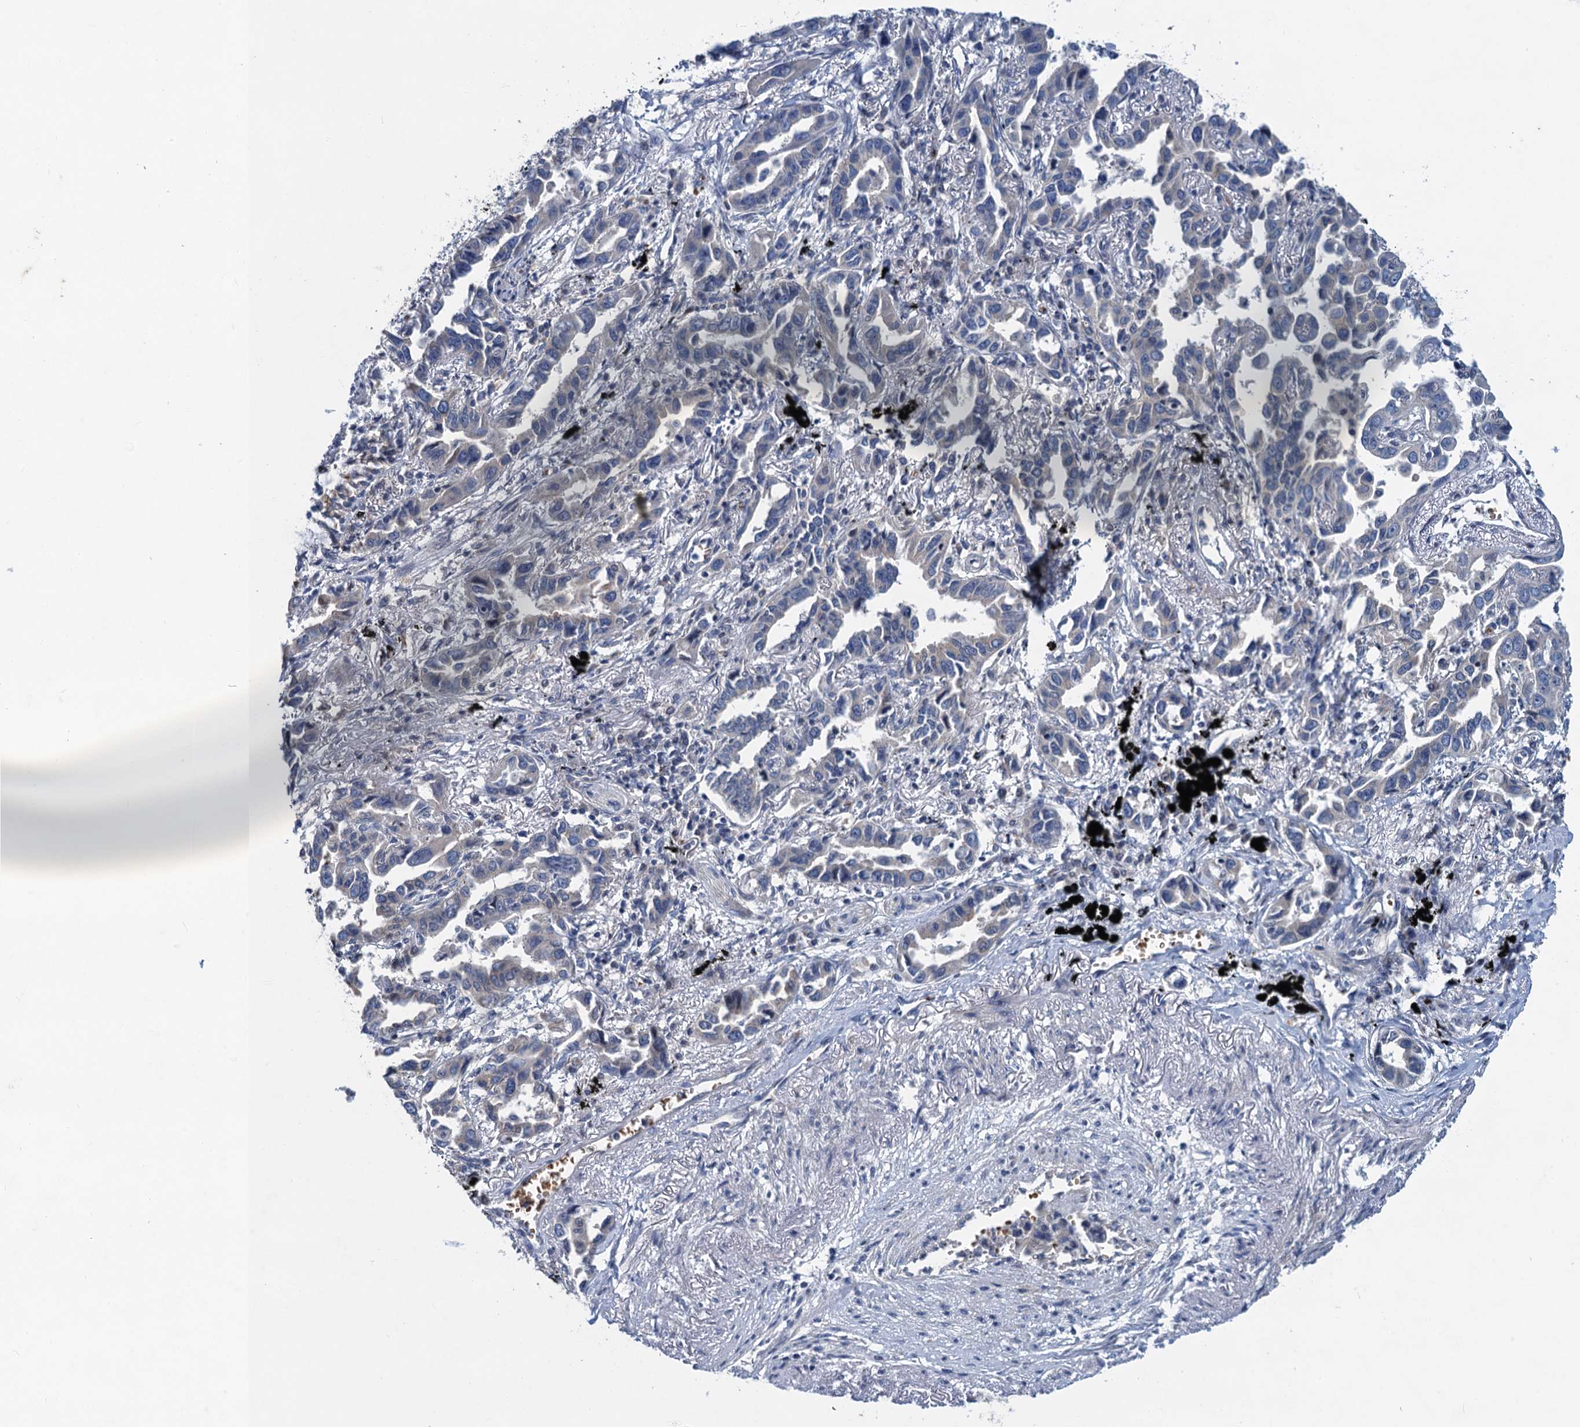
{"staining": {"intensity": "negative", "quantity": "none", "location": "none"}, "tissue": "lung cancer", "cell_type": "Tumor cells", "image_type": "cancer", "snomed": [{"axis": "morphology", "description": "Adenocarcinoma, NOS"}, {"axis": "topography", "description": "Lung"}], "caption": "An IHC image of lung adenocarcinoma is shown. There is no staining in tumor cells of lung adenocarcinoma.", "gene": "NBEA", "patient": {"sex": "male", "age": 67}}